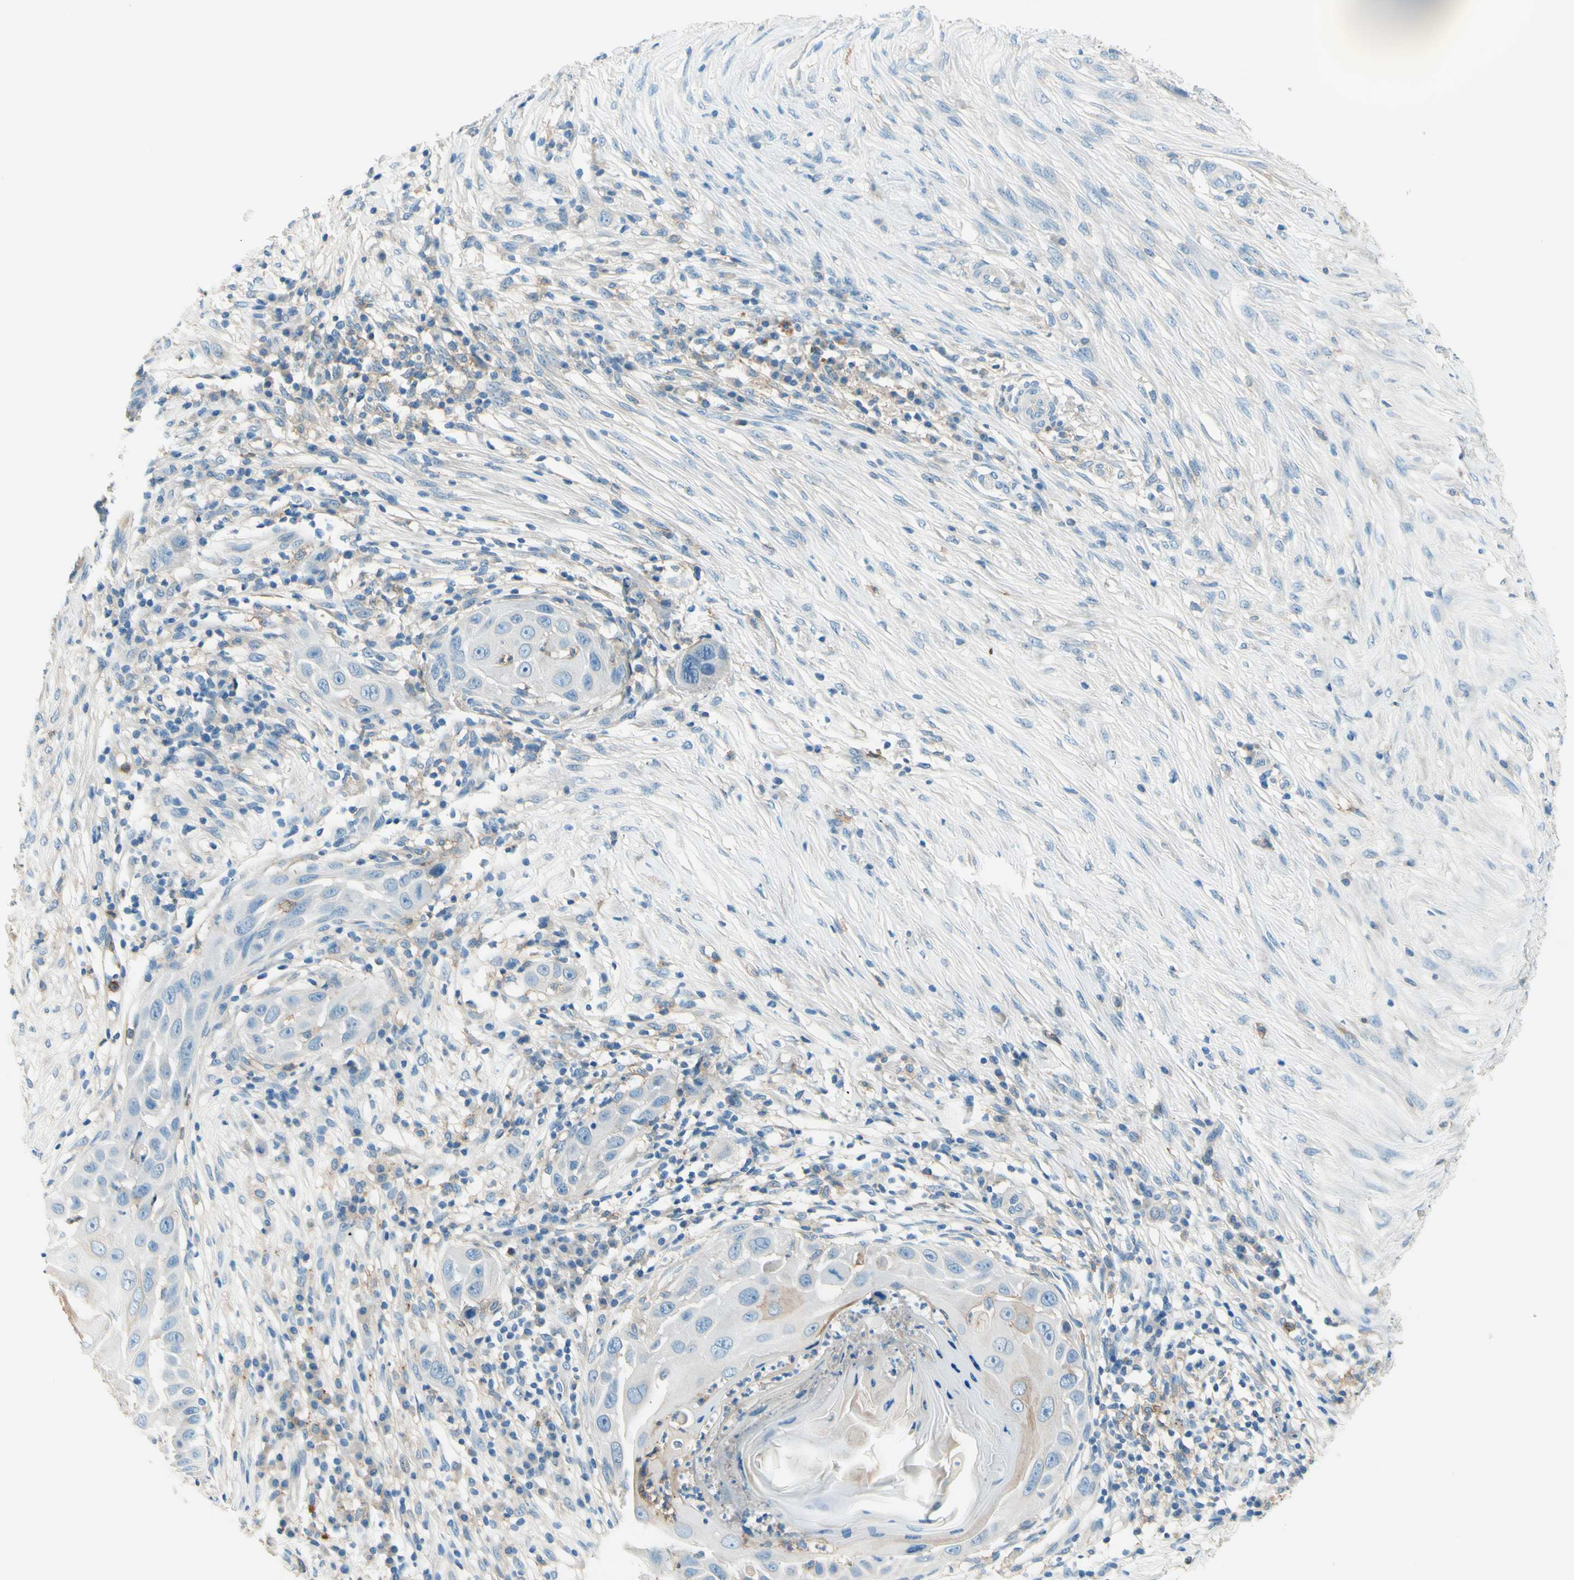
{"staining": {"intensity": "weak", "quantity": "<25%", "location": "cytoplasmic/membranous"}, "tissue": "skin cancer", "cell_type": "Tumor cells", "image_type": "cancer", "snomed": [{"axis": "morphology", "description": "Squamous cell carcinoma, NOS"}, {"axis": "topography", "description": "Skin"}], "caption": "Immunohistochemical staining of human skin cancer shows no significant positivity in tumor cells. (Stains: DAB (3,3'-diaminobenzidine) immunohistochemistry (IHC) with hematoxylin counter stain, Microscopy: brightfield microscopy at high magnification).", "gene": "SIGLEC9", "patient": {"sex": "female", "age": 44}}